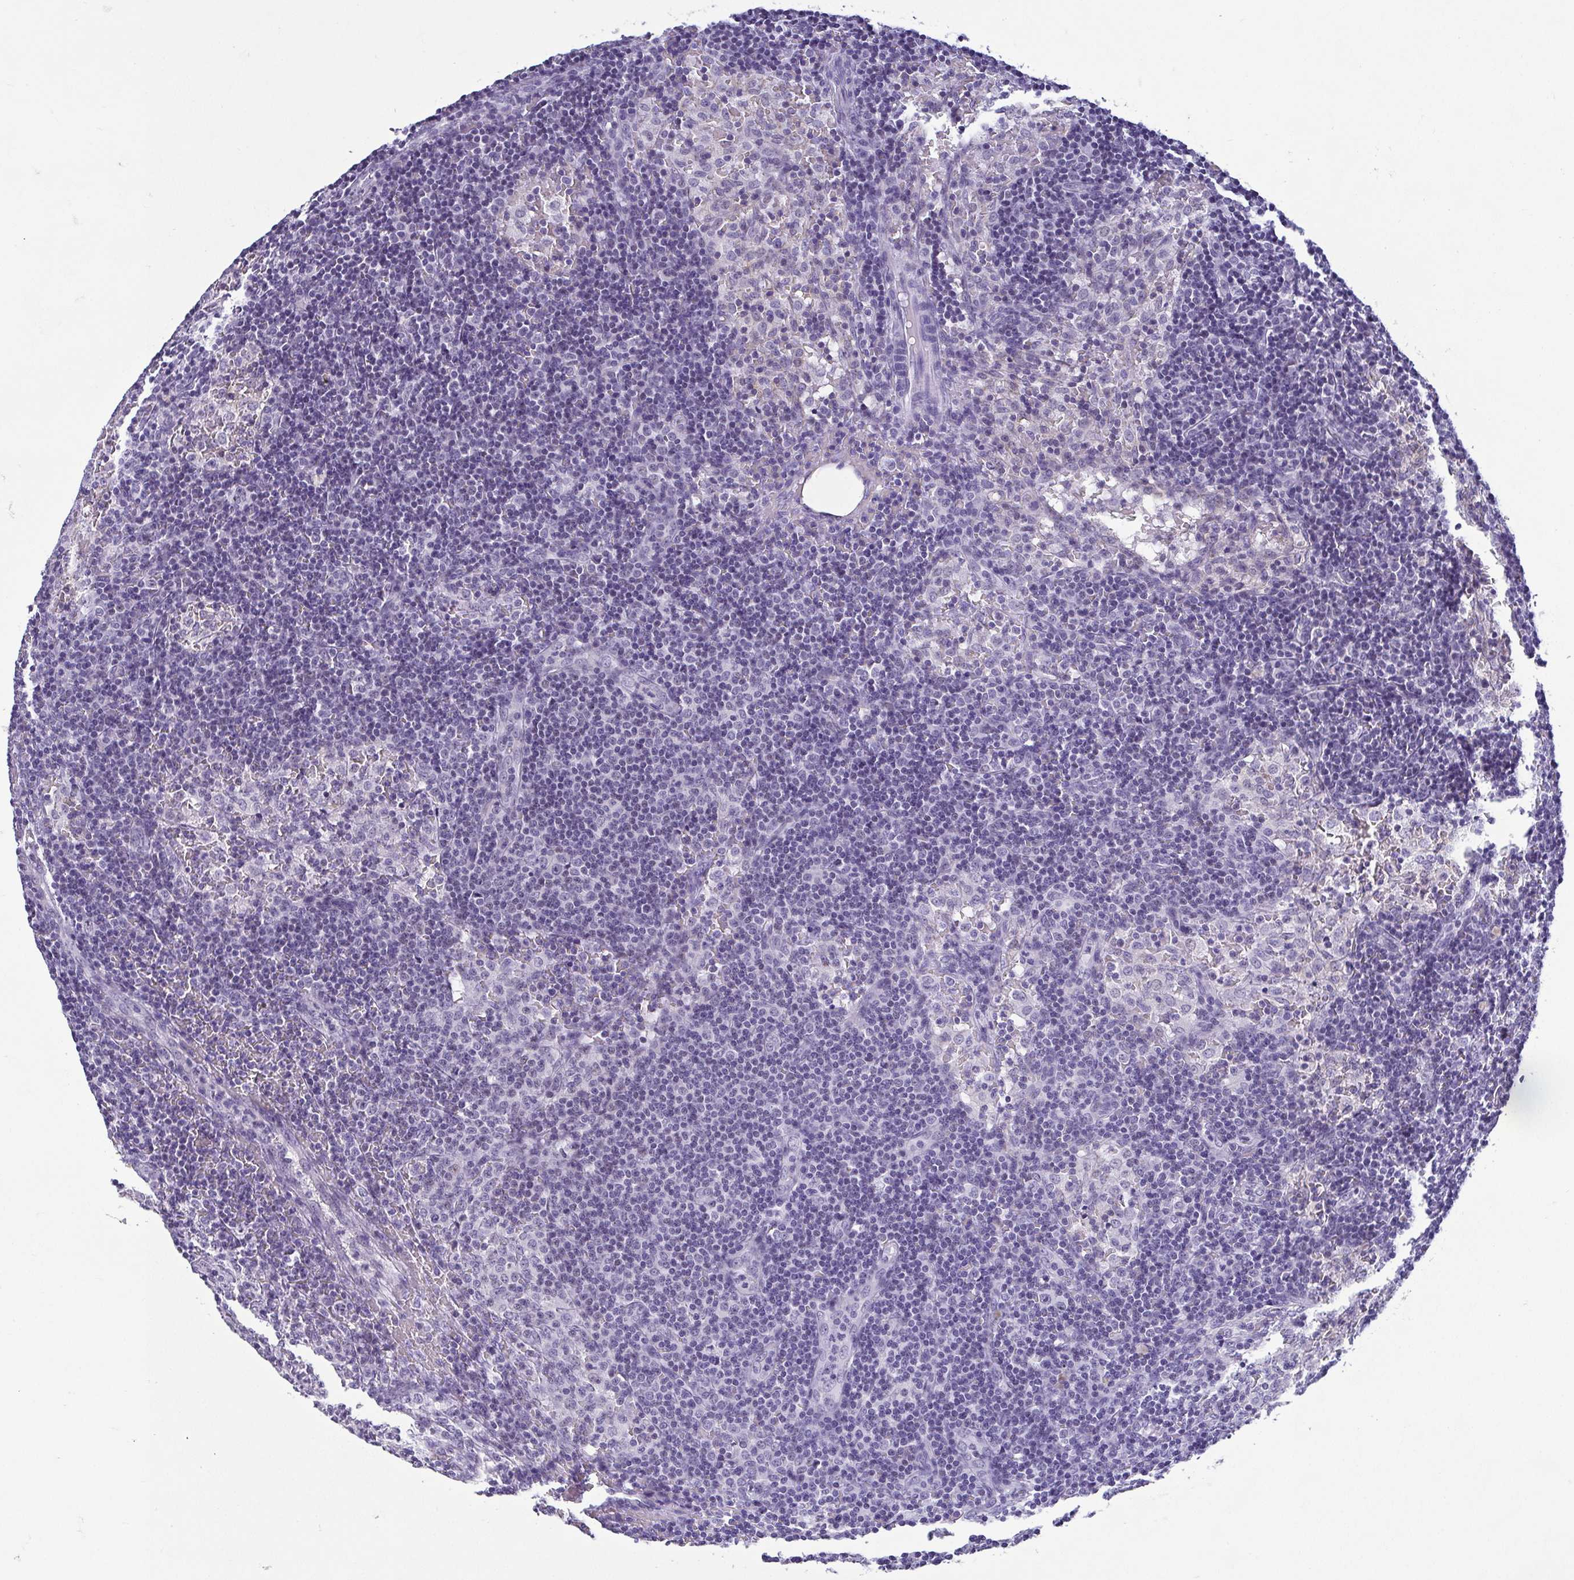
{"staining": {"intensity": "moderate", "quantity": "<25%", "location": "nuclear"}, "tissue": "lymph node", "cell_type": "Germinal center cells", "image_type": "normal", "snomed": [{"axis": "morphology", "description": "Normal tissue, NOS"}, {"axis": "topography", "description": "Lymph node"}], "caption": "Immunohistochemical staining of normal lymph node displays moderate nuclear protein positivity in approximately <25% of germinal center cells.", "gene": "BZW1", "patient": {"sex": "female", "age": 41}}